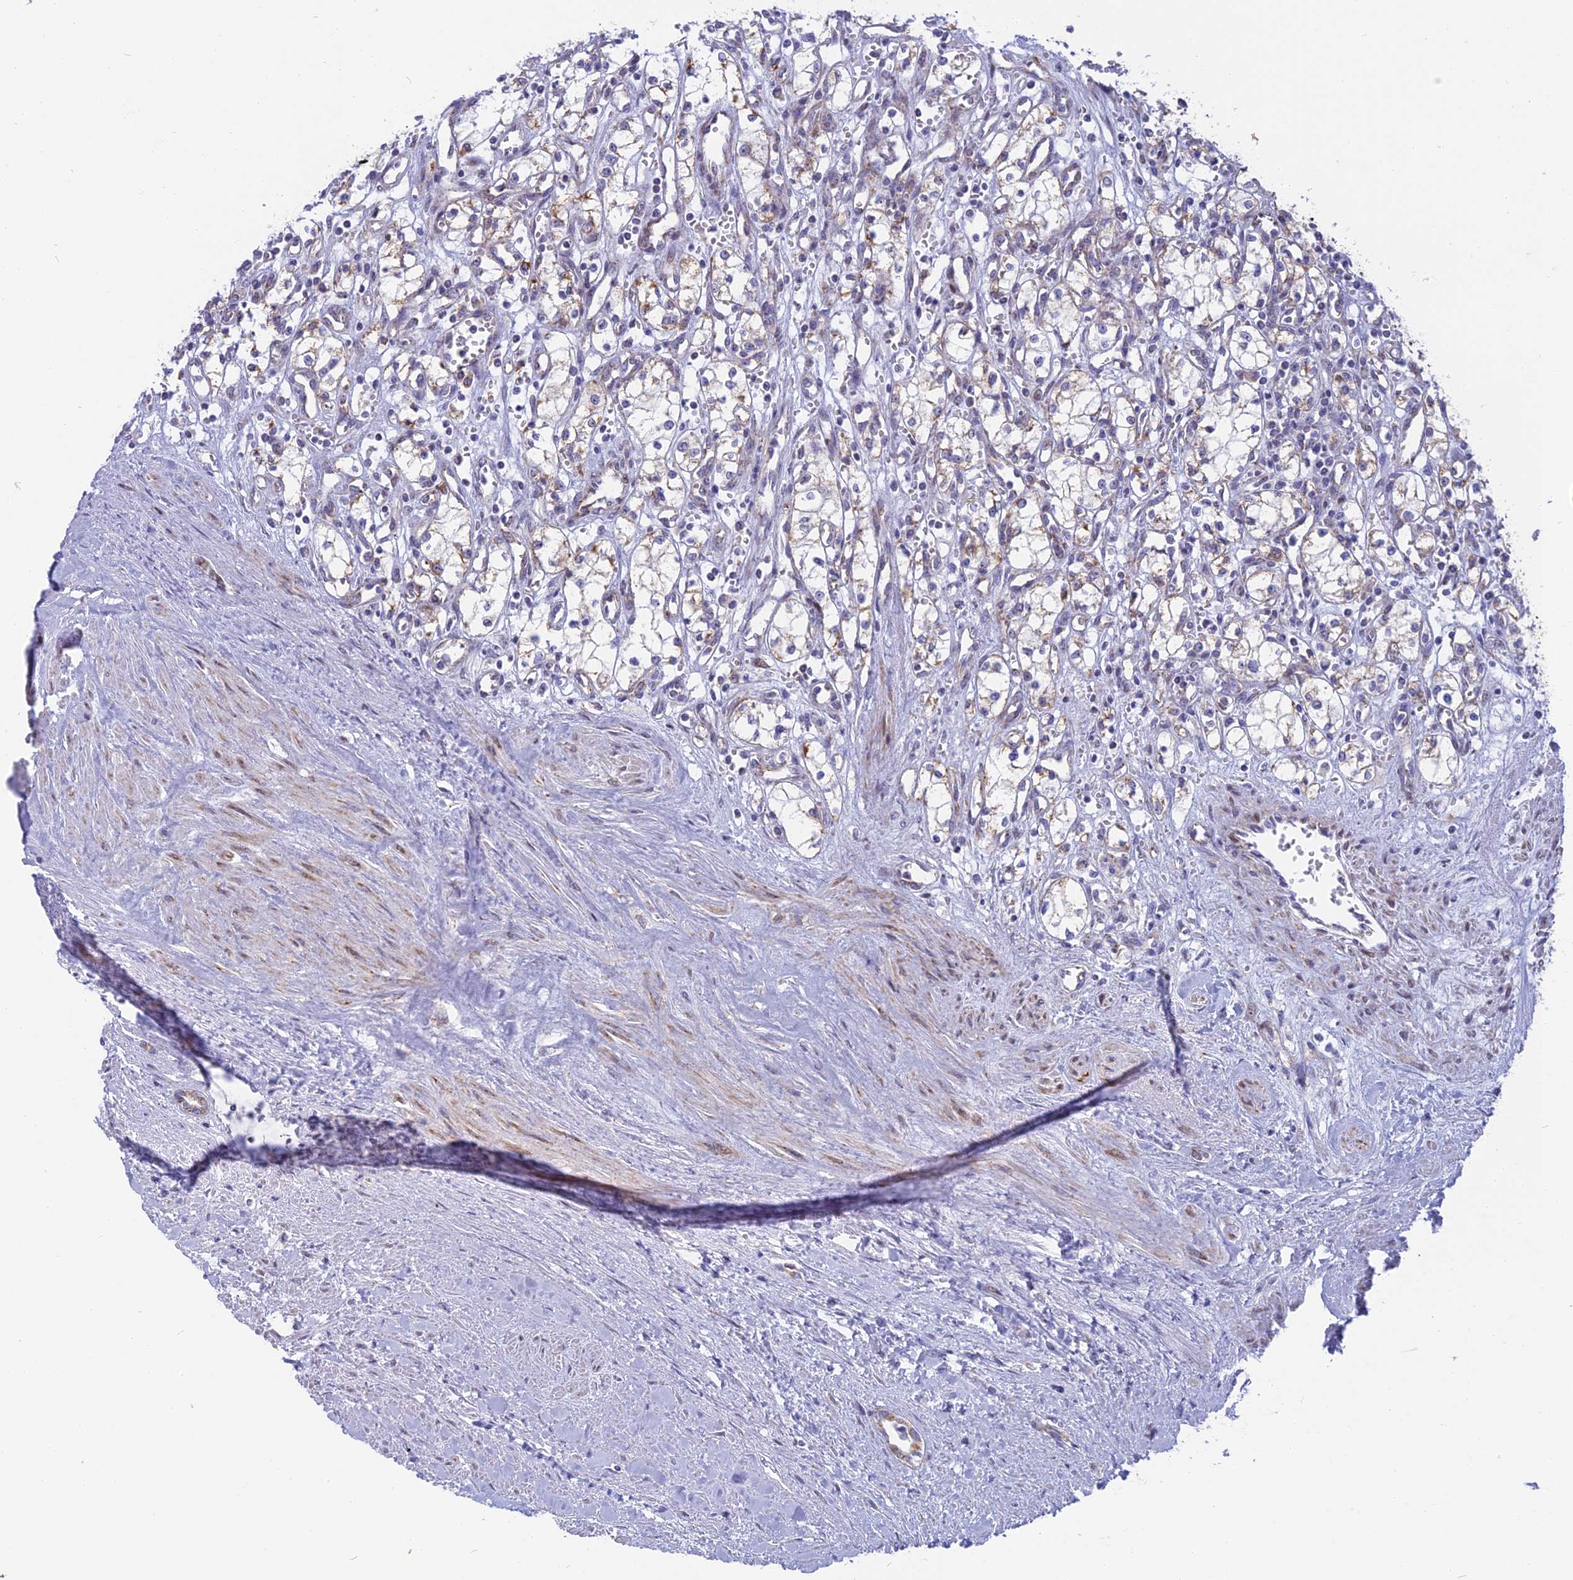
{"staining": {"intensity": "negative", "quantity": "none", "location": "none"}, "tissue": "renal cancer", "cell_type": "Tumor cells", "image_type": "cancer", "snomed": [{"axis": "morphology", "description": "Adenocarcinoma, NOS"}, {"axis": "topography", "description": "Kidney"}], "caption": "Tumor cells show no significant protein expression in renal adenocarcinoma. The staining is performed using DAB (3,3'-diaminobenzidine) brown chromogen with nuclei counter-stained in using hematoxylin.", "gene": "DTWD1", "patient": {"sex": "male", "age": 59}}